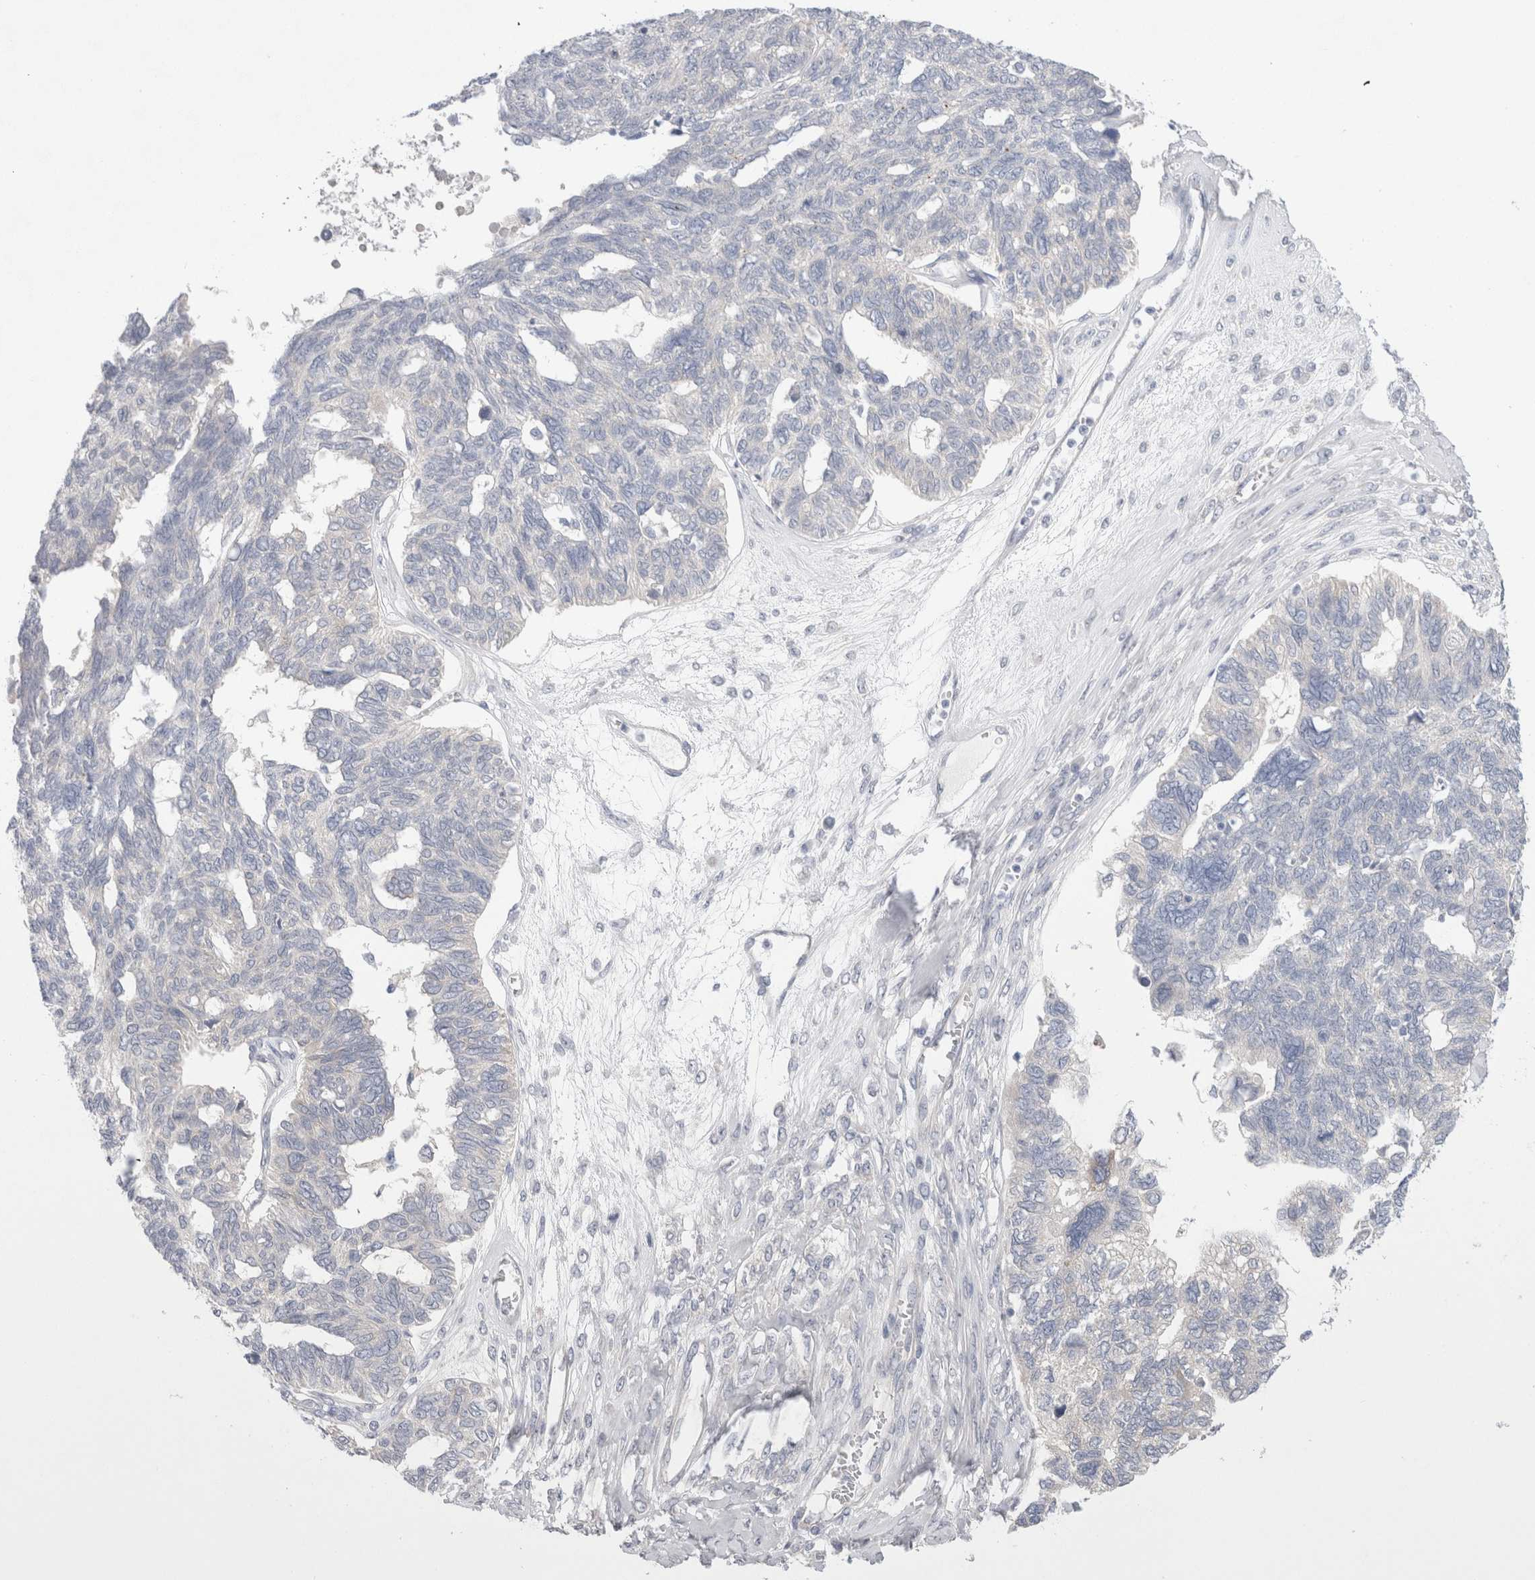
{"staining": {"intensity": "negative", "quantity": "none", "location": "none"}, "tissue": "ovarian cancer", "cell_type": "Tumor cells", "image_type": "cancer", "snomed": [{"axis": "morphology", "description": "Cystadenocarcinoma, serous, NOS"}, {"axis": "topography", "description": "Ovary"}], "caption": "A high-resolution photomicrograph shows IHC staining of ovarian cancer (serous cystadenocarcinoma), which reveals no significant staining in tumor cells.", "gene": "WIPF2", "patient": {"sex": "female", "age": 79}}